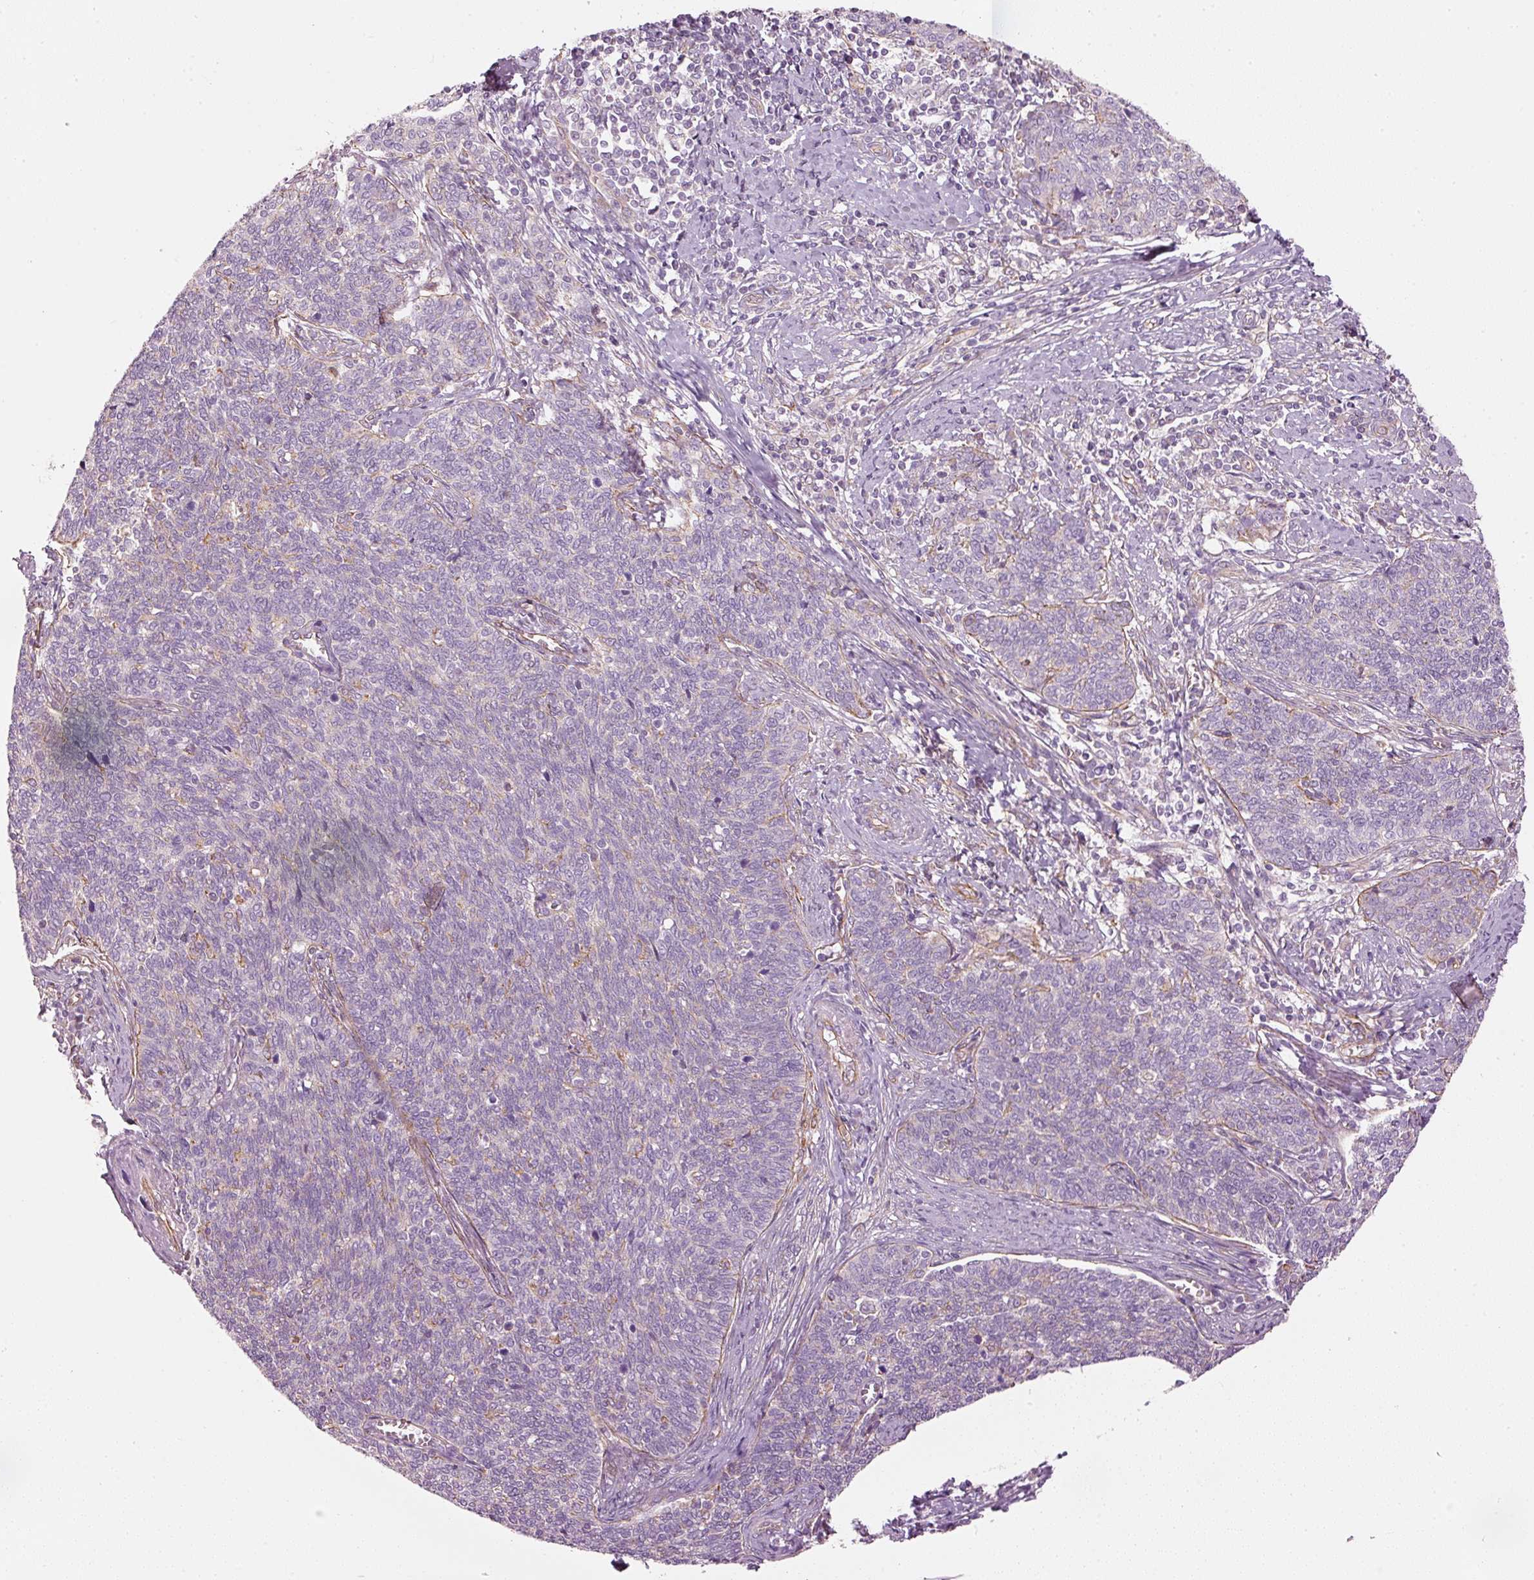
{"staining": {"intensity": "negative", "quantity": "none", "location": "none"}, "tissue": "cervical cancer", "cell_type": "Tumor cells", "image_type": "cancer", "snomed": [{"axis": "morphology", "description": "Squamous cell carcinoma, NOS"}, {"axis": "topography", "description": "Cervix"}], "caption": "High magnification brightfield microscopy of cervical cancer stained with DAB (brown) and counterstained with hematoxylin (blue): tumor cells show no significant positivity.", "gene": "OSR2", "patient": {"sex": "female", "age": 39}}